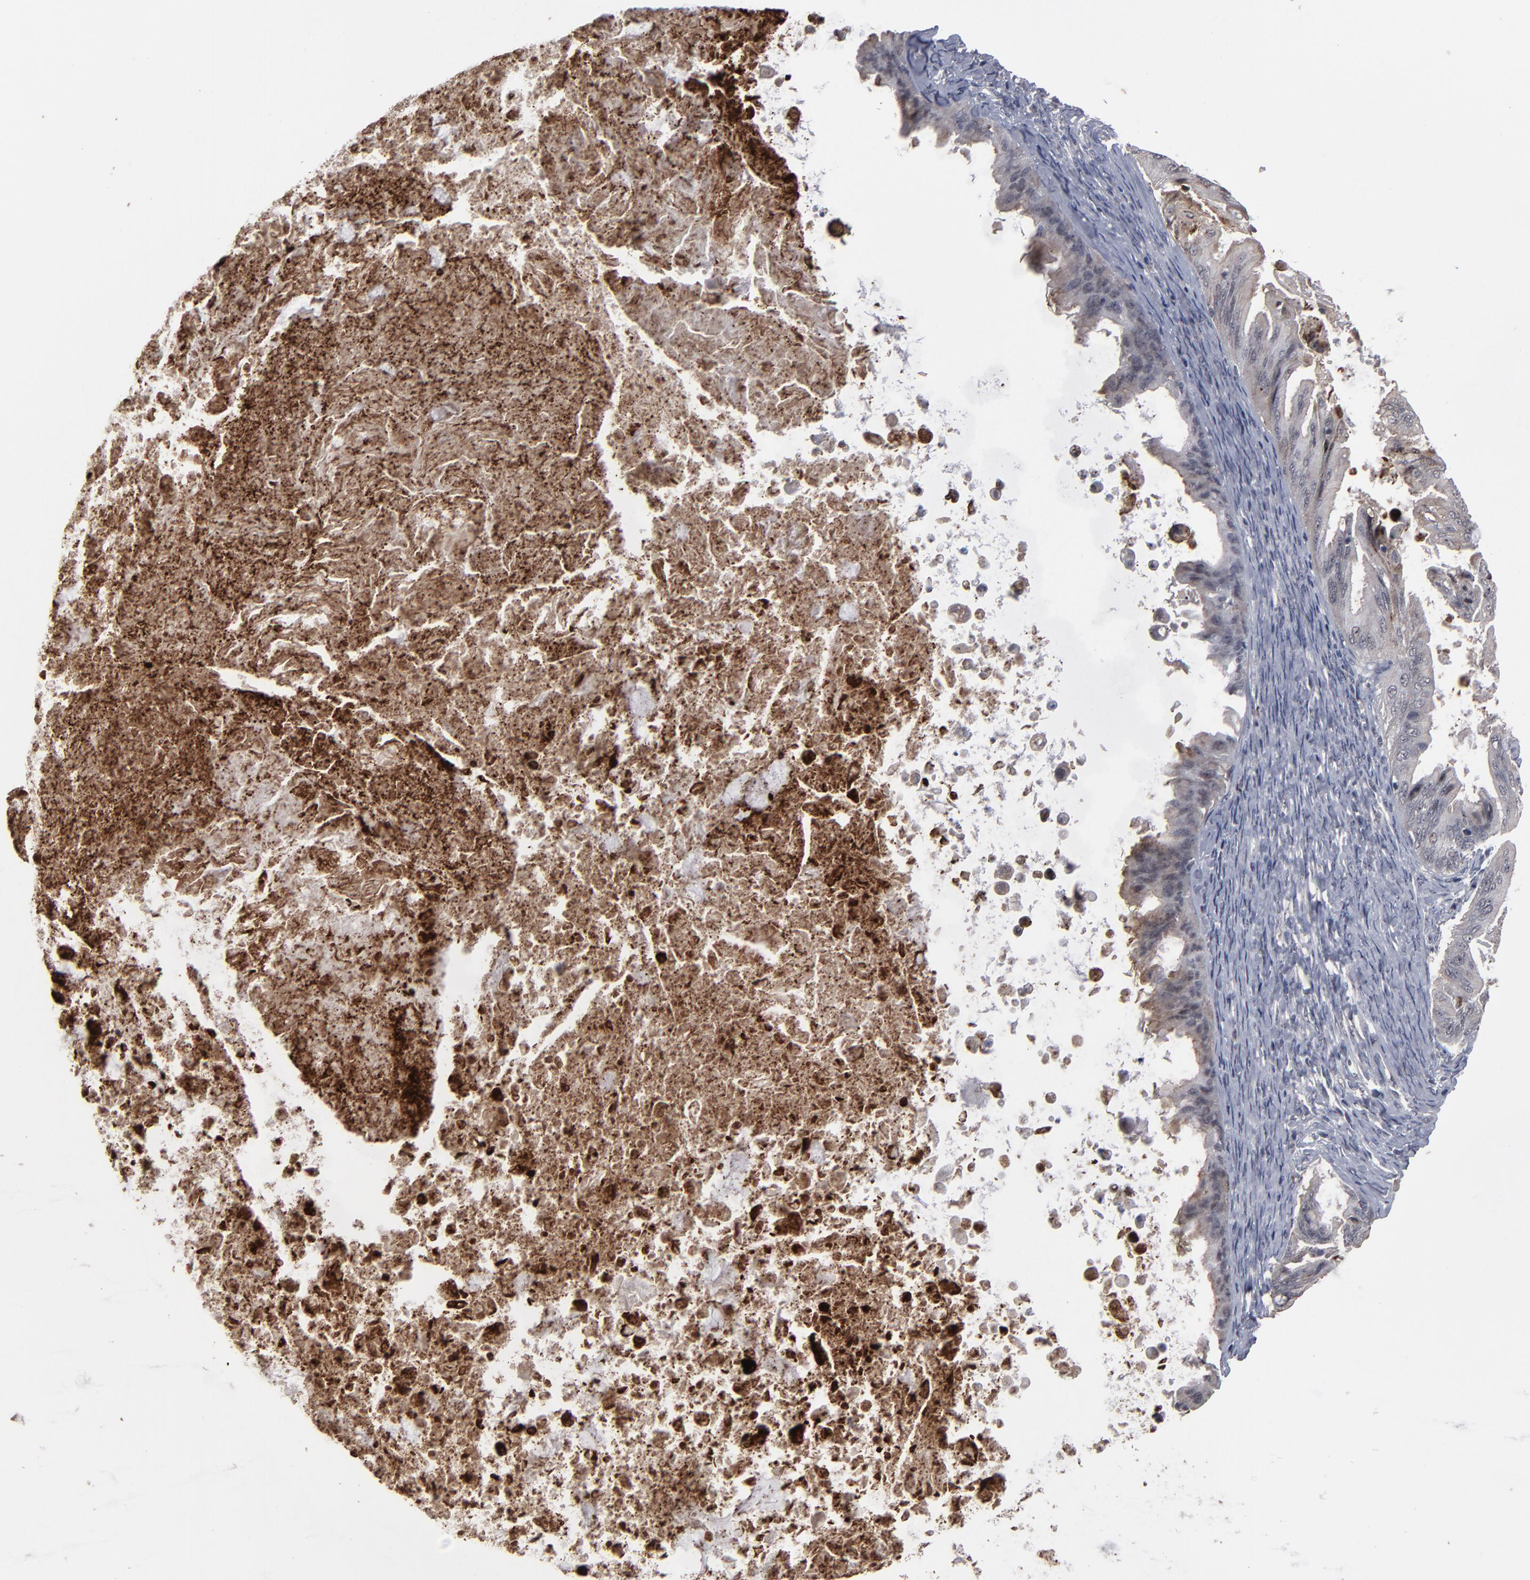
{"staining": {"intensity": "weak", "quantity": "25%-75%", "location": "cytoplasmic/membranous"}, "tissue": "ovarian cancer", "cell_type": "Tumor cells", "image_type": "cancer", "snomed": [{"axis": "morphology", "description": "Cystadenocarcinoma, mucinous, NOS"}, {"axis": "topography", "description": "Ovary"}], "caption": "Tumor cells reveal low levels of weak cytoplasmic/membranous expression in about 25%-75% of cells in human mucinous cystadenocarcinoma (ovarian). The staining was performed using DAB (3,3'-diaminobenzidine), with brown indicating positive protein expression. Nuclei are stained blue with hematoxylin.", "gene": "SLC22A17", "patient": {"sex": "female", "age": 37}}